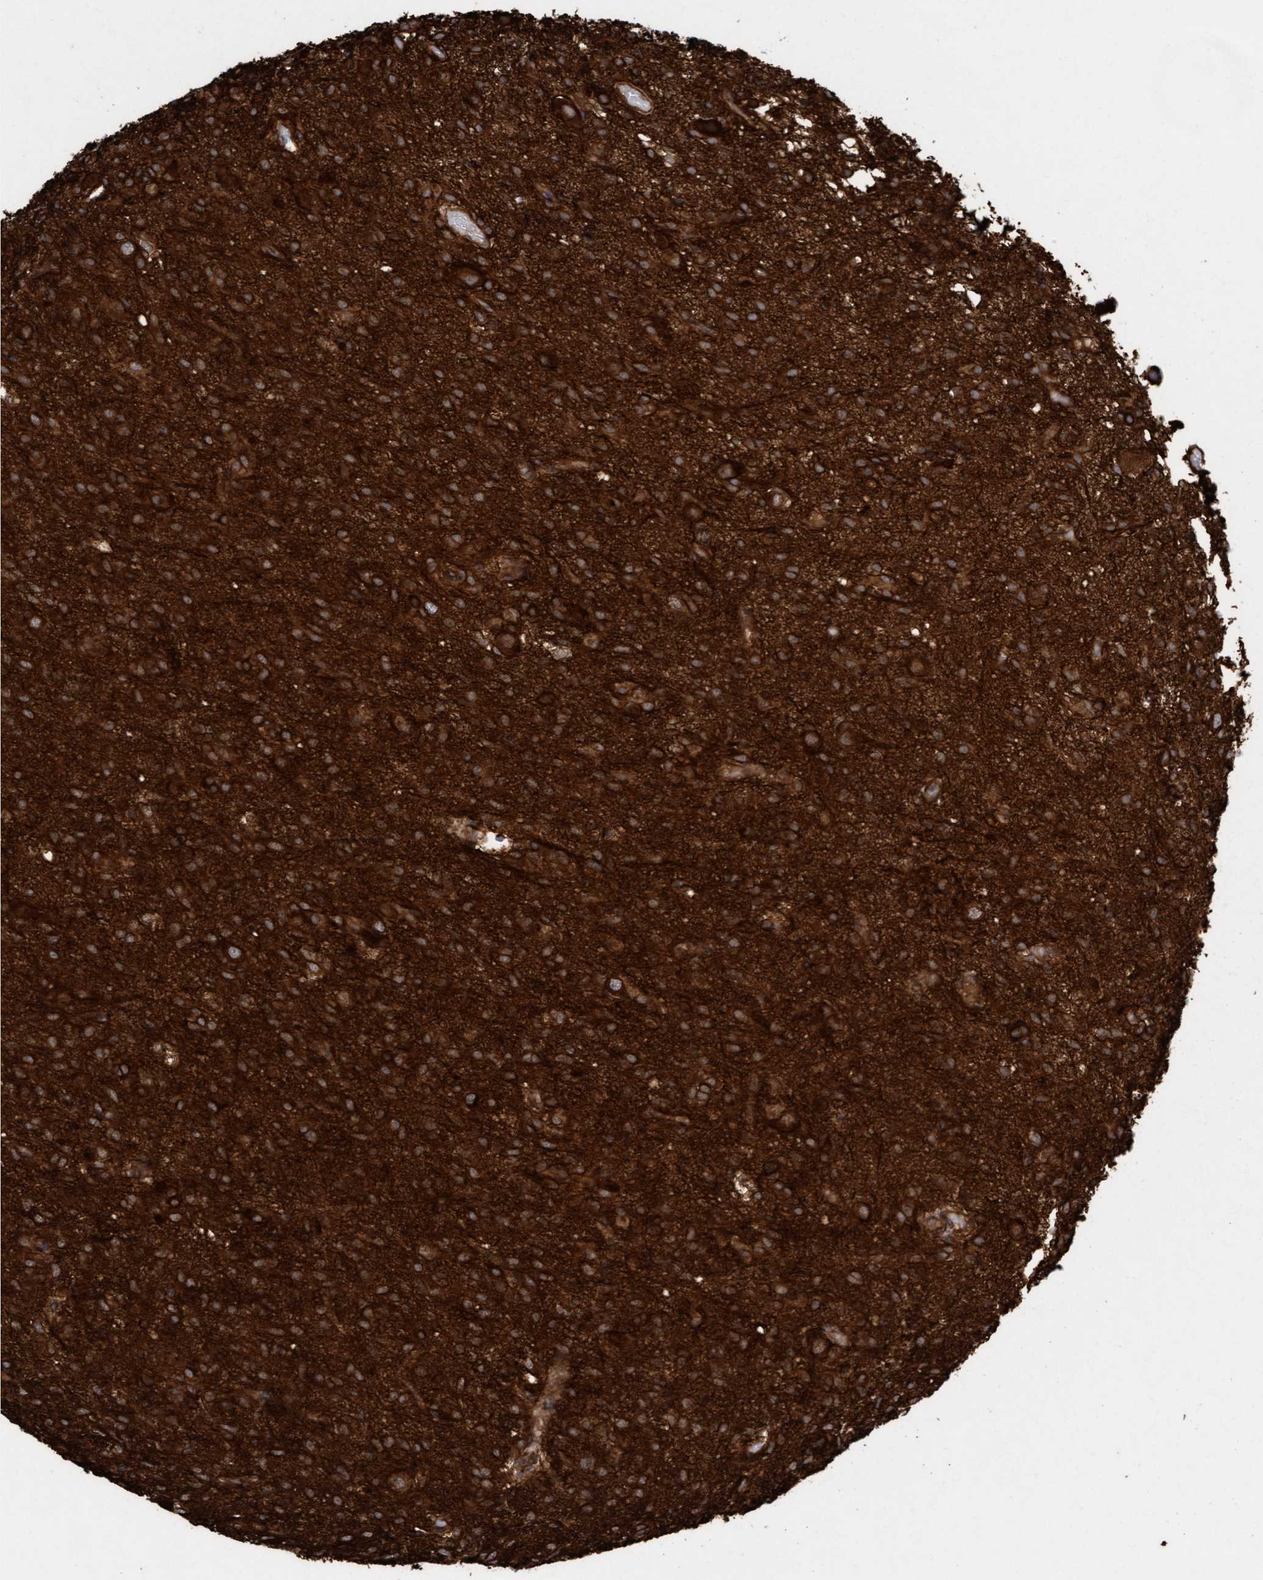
{"staining": {"intensity": "strong", "quantity": ">75%", "location": "cytoplasmic/membranous"}, "tissue": "glioma", "cell_type": "Tumor cells", "image_type": "cancer", "snomed": [{"axis": "morphology", "description": "Glioma, malignant, High grade"}, {"axis": "topography", "description": "Brain"}], "caption": "Protein analysis of high-grade glioma (malignant) tissue exhibits strong cytoplasmic/membranous positivity in about >75% of tumor cells.", "gene": "CDC42EP4", "patient": {"sex": "female", "age": 59}}